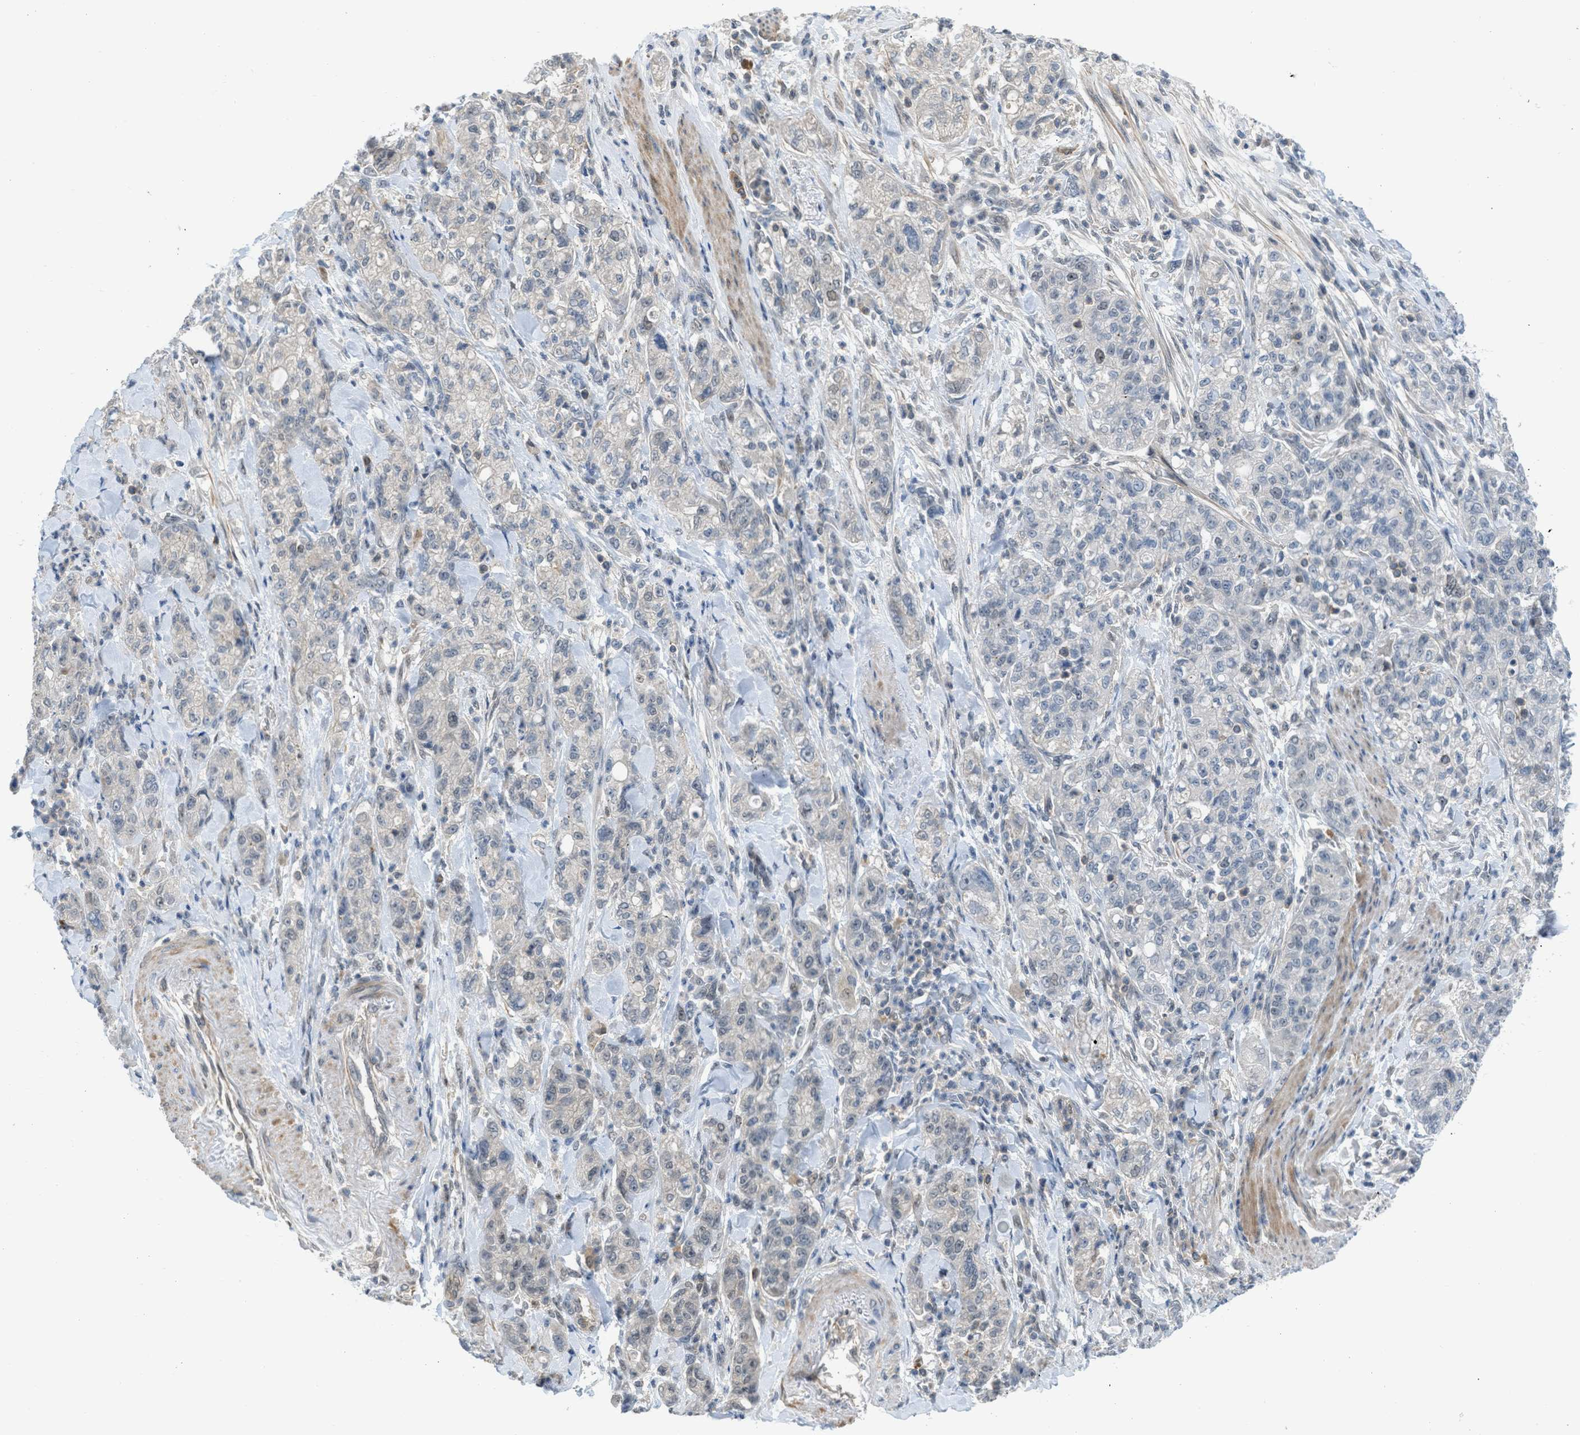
{"staining": {"intensity": "weak", "quantity": "25%-75%", "location": "cytoplasmic/membranous"}, "tissue": "pancreatic cancer", "cell_type": "Tumor cells", "image_type": "cancer", "snomed": [{"axis": "morphology", "description": "Adenocarcinoma, NOS"}, {"axis": "topography", "description": "Pancreas"}], "caption": "This histopathology image displays immunohistochemistry staining of human pancreatic adenocarcinoma, with low weak cytoplasmic/membranous positivity in about 25%-75% of tumor cells.", "gene": "TTBK2", "patient": {"sex": "female", "age": 78}}